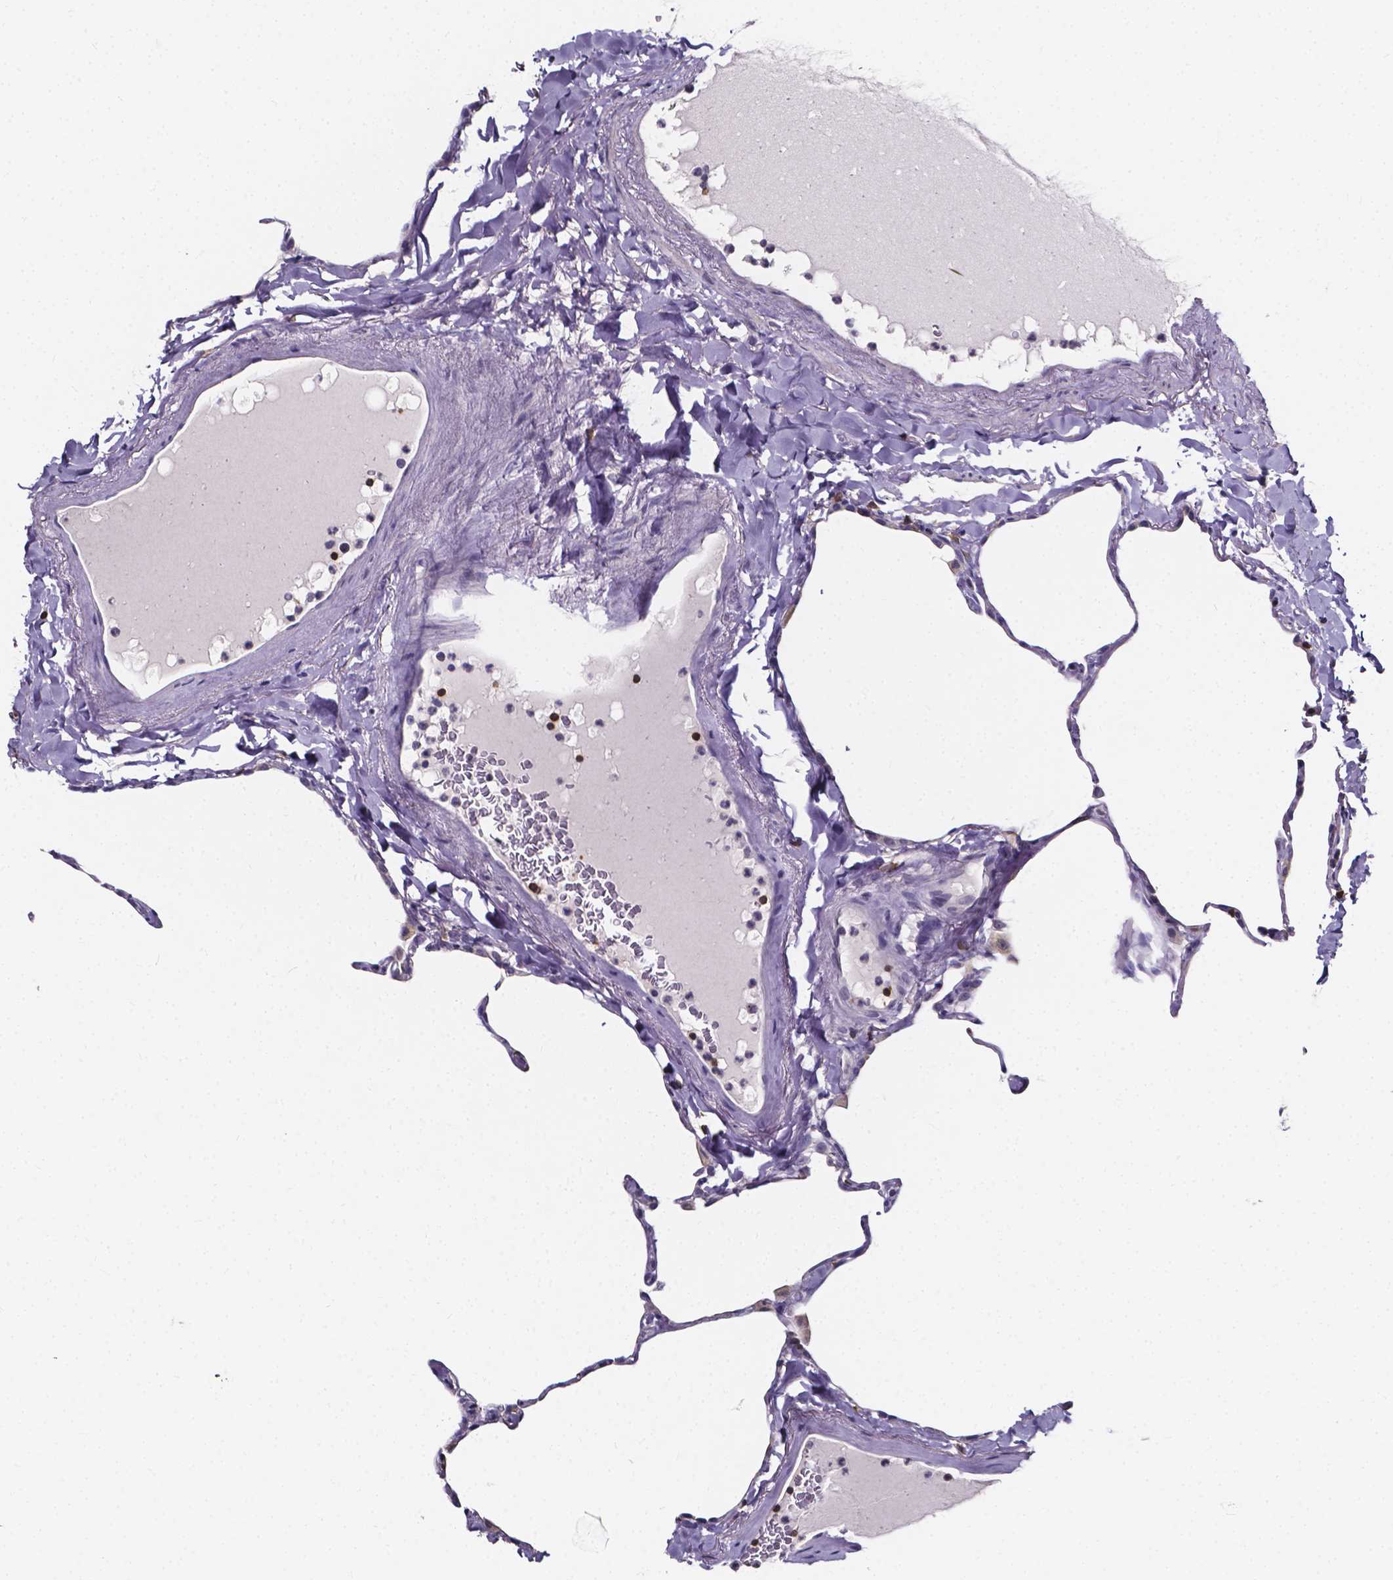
{"staining": {"intensity": "negative", "quantity": "none", "location": "none"}, "tissue": "lung", "cell_type": "Alveolar cells", "image_type": "normal", "snomed": [{"axis": "morphology", "description": "Normal tissue, NOS"}, {"axis": "topography", "description": "Lung"}], "caption": "Photomicrograph shows no protein staining in alveolar cells of normal lung. The staining is performed using DAB (3,3'-diaminobenzidine) brown chromogen with nuclei counter-stained in using hematoxylin.", "gene": "THEMIS", "patient": {"sex": "male", "age": 65}}